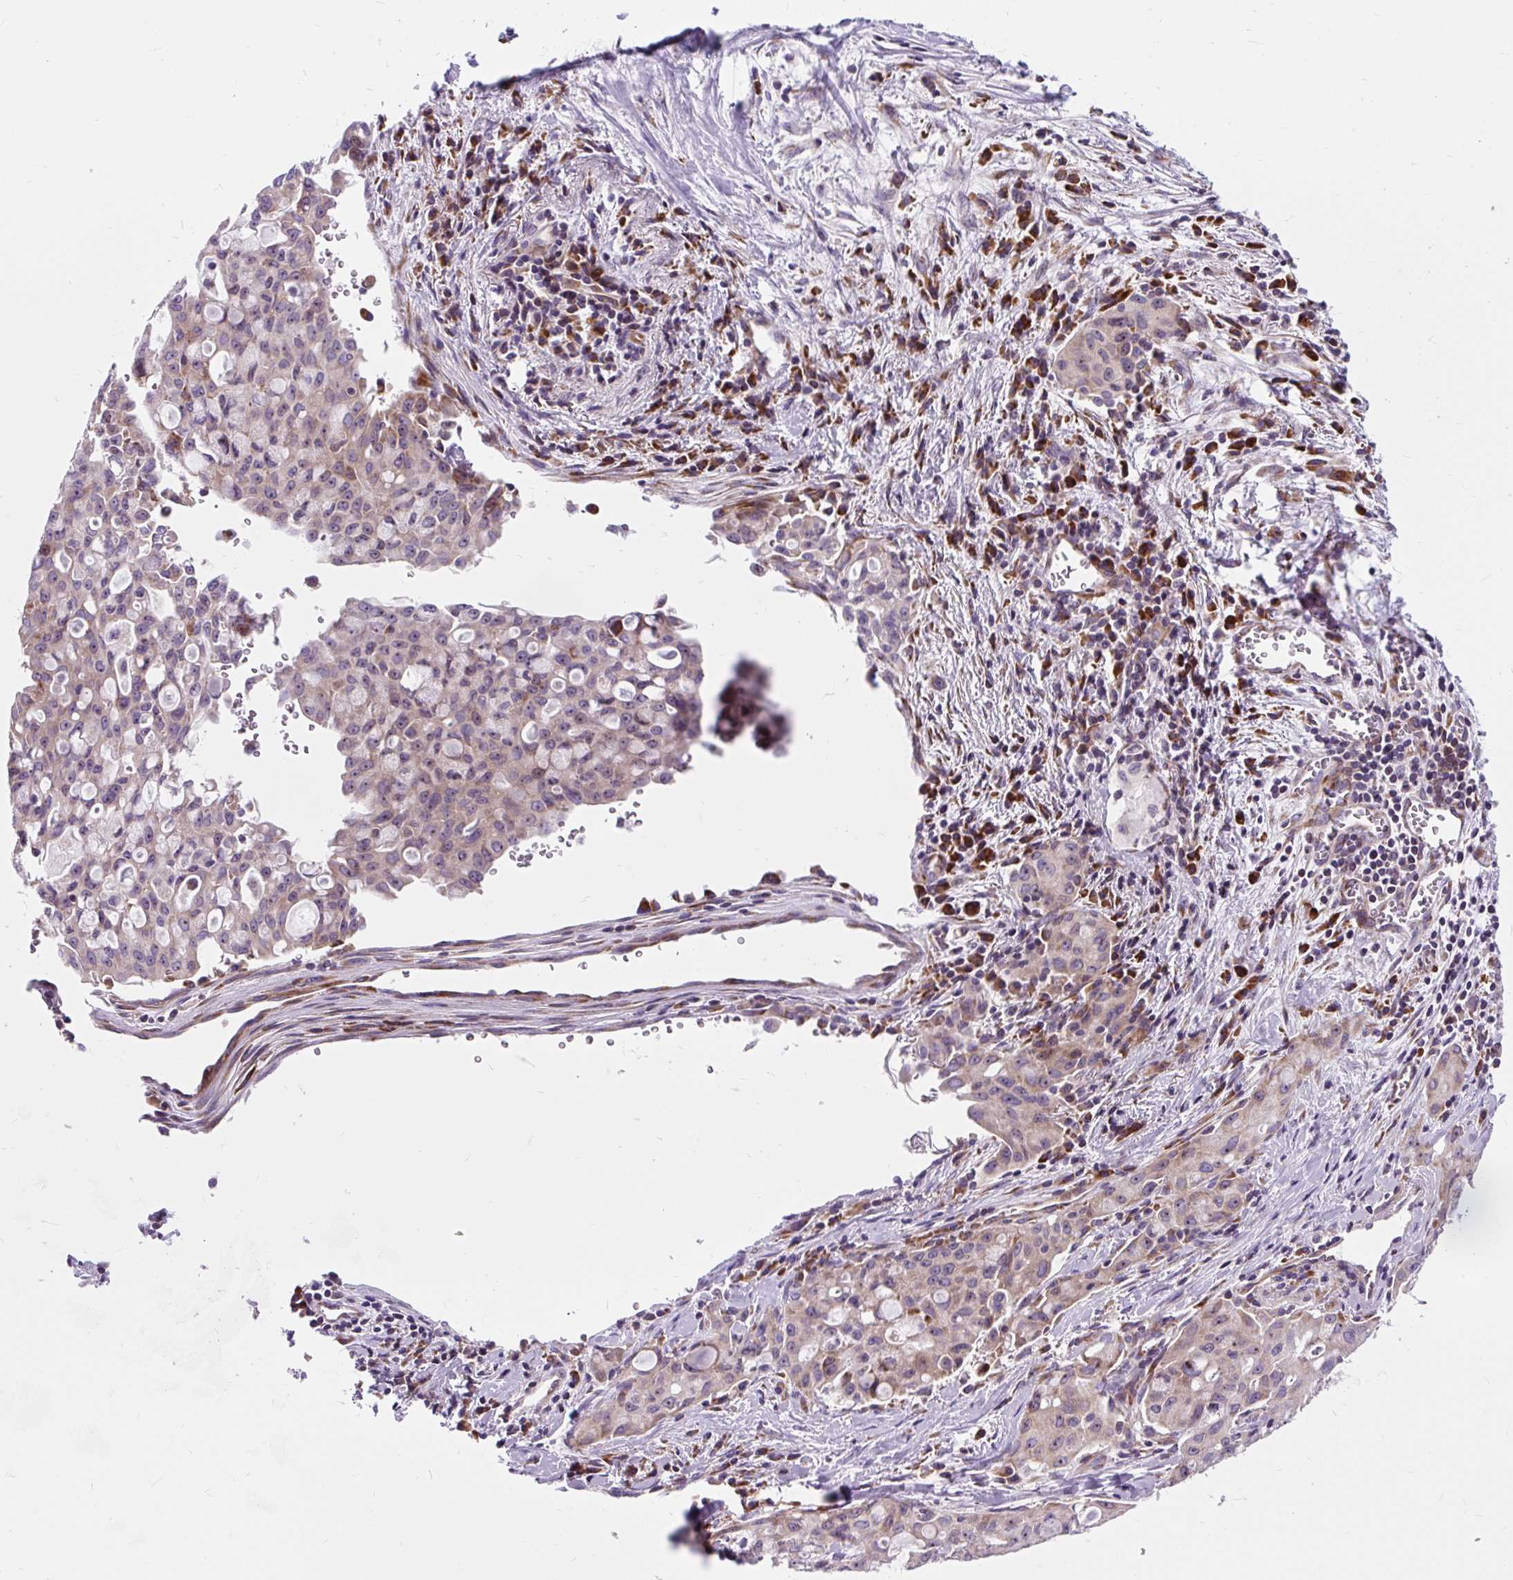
{"staining": {"intensity": "weak", "quantity": "<25%", "location": "cytoplasmic/membranous"}, "tissue": "lung cancer", "cell_type": "Tumor cells", "image_type": "cancer", "snomed": [{"axis": "morphology", "description": "Adenocarcinoma, NOS"}, {"axis": "topography", "description": "Lung"}], "caption": "Tumor cells are negative for brown protein staining in adenocarcinoma (lung).", "gene": "CISD3", "patient": {"sex": "female", "age": 44}}